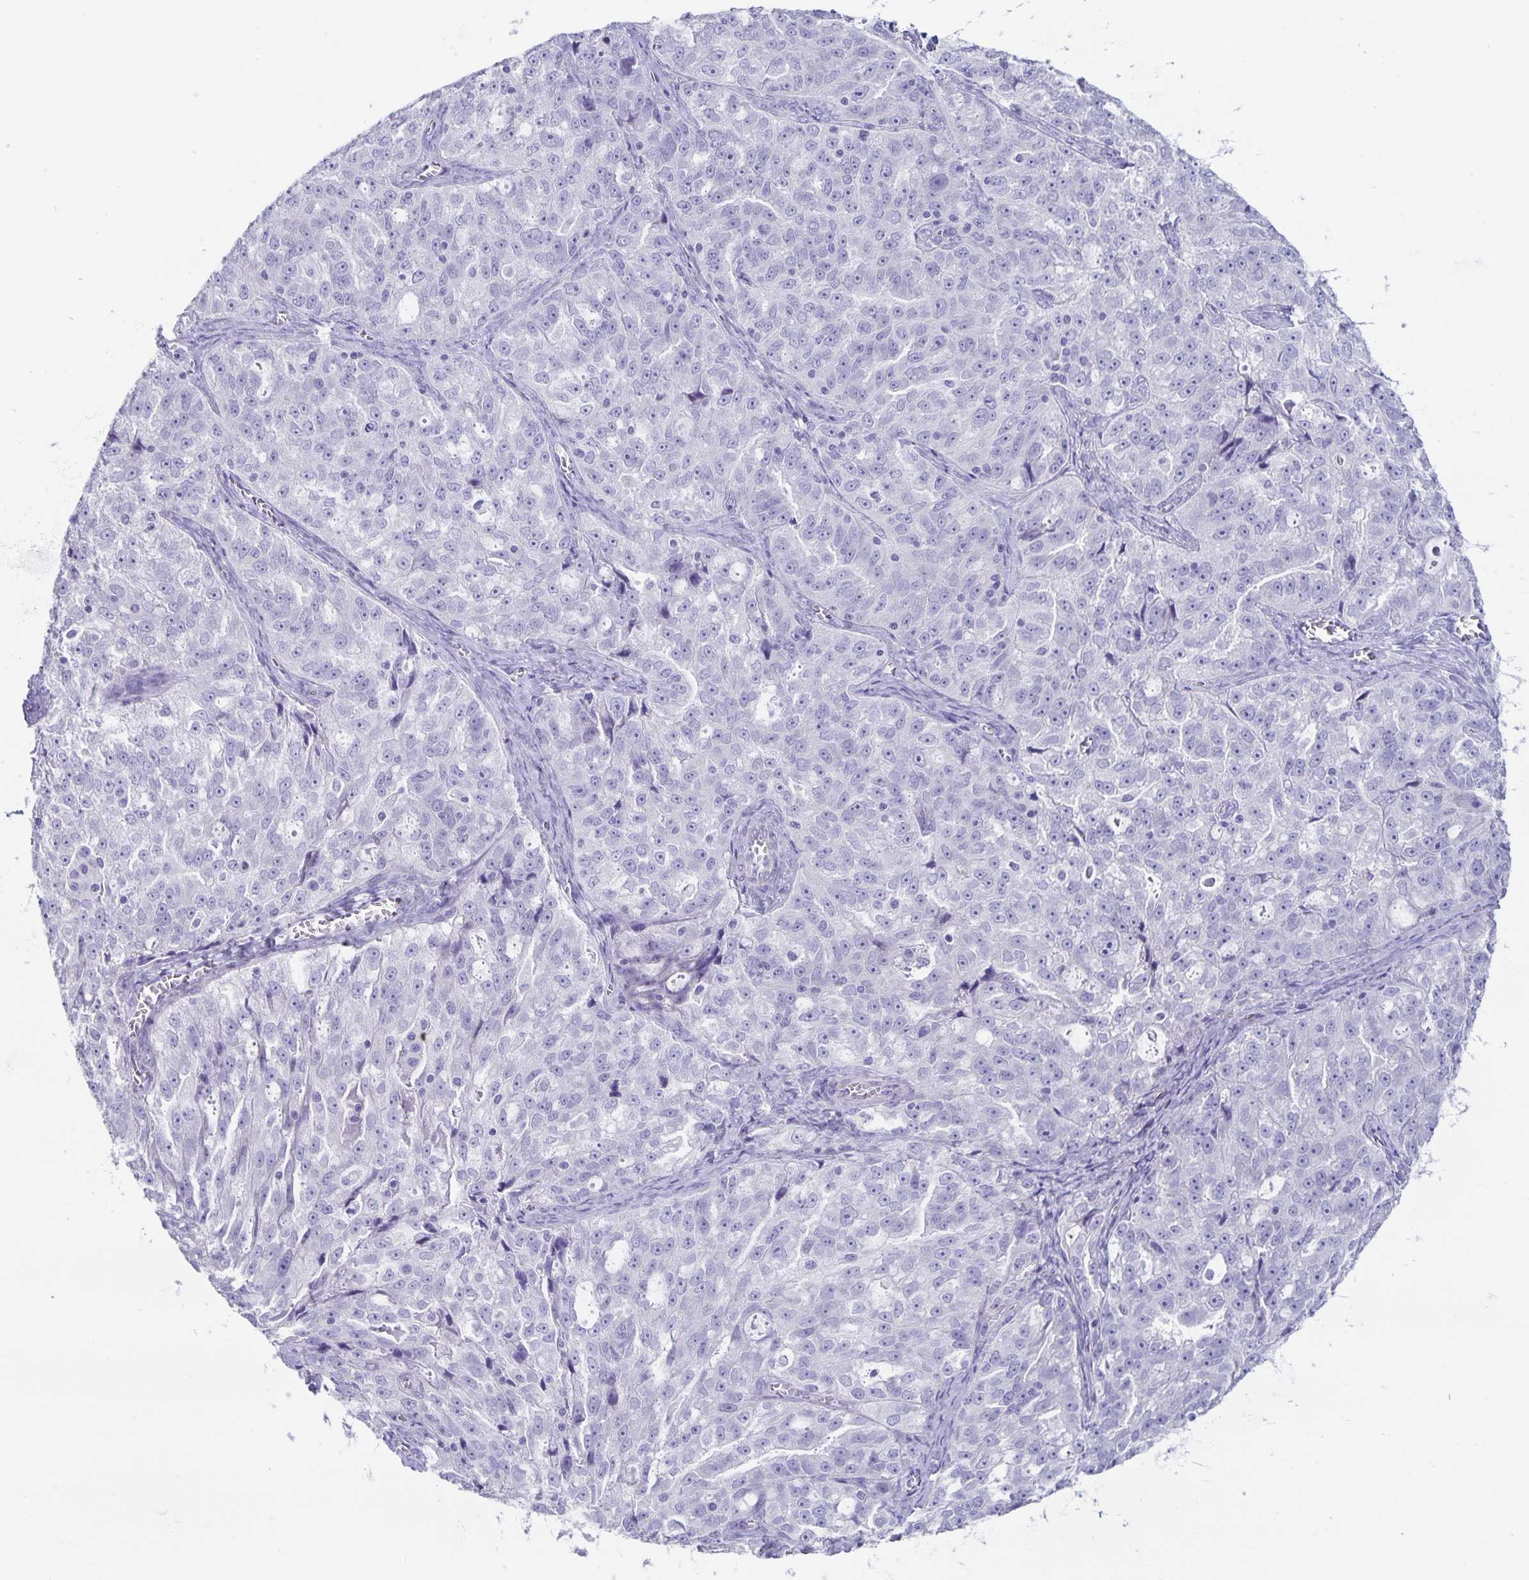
{"staining": {"intensity": "negative", "quantity": "none", "location": "none"}, "tissue": "ovarian cancer", "cell_type": "Tumor cells", "image_type": "cancer", "snomed": [{"axis": "morphology", "description": "Cystadenocarcinoma, serous, NOS"}, {"axis": "topography", "description": "Ovary"}], "caption": "DAB immunohistochemical staining of ovarian serous cystadenocarcinoma shows no significant staining in tumor cells. The staining was performed using DAB to visualize the protein expression in brown, while the nuclei were stained in blue with hematoxylin (Magnification: 20x).", "gene": "AQP4", "patient": {"sex": "female", "age": 51}}